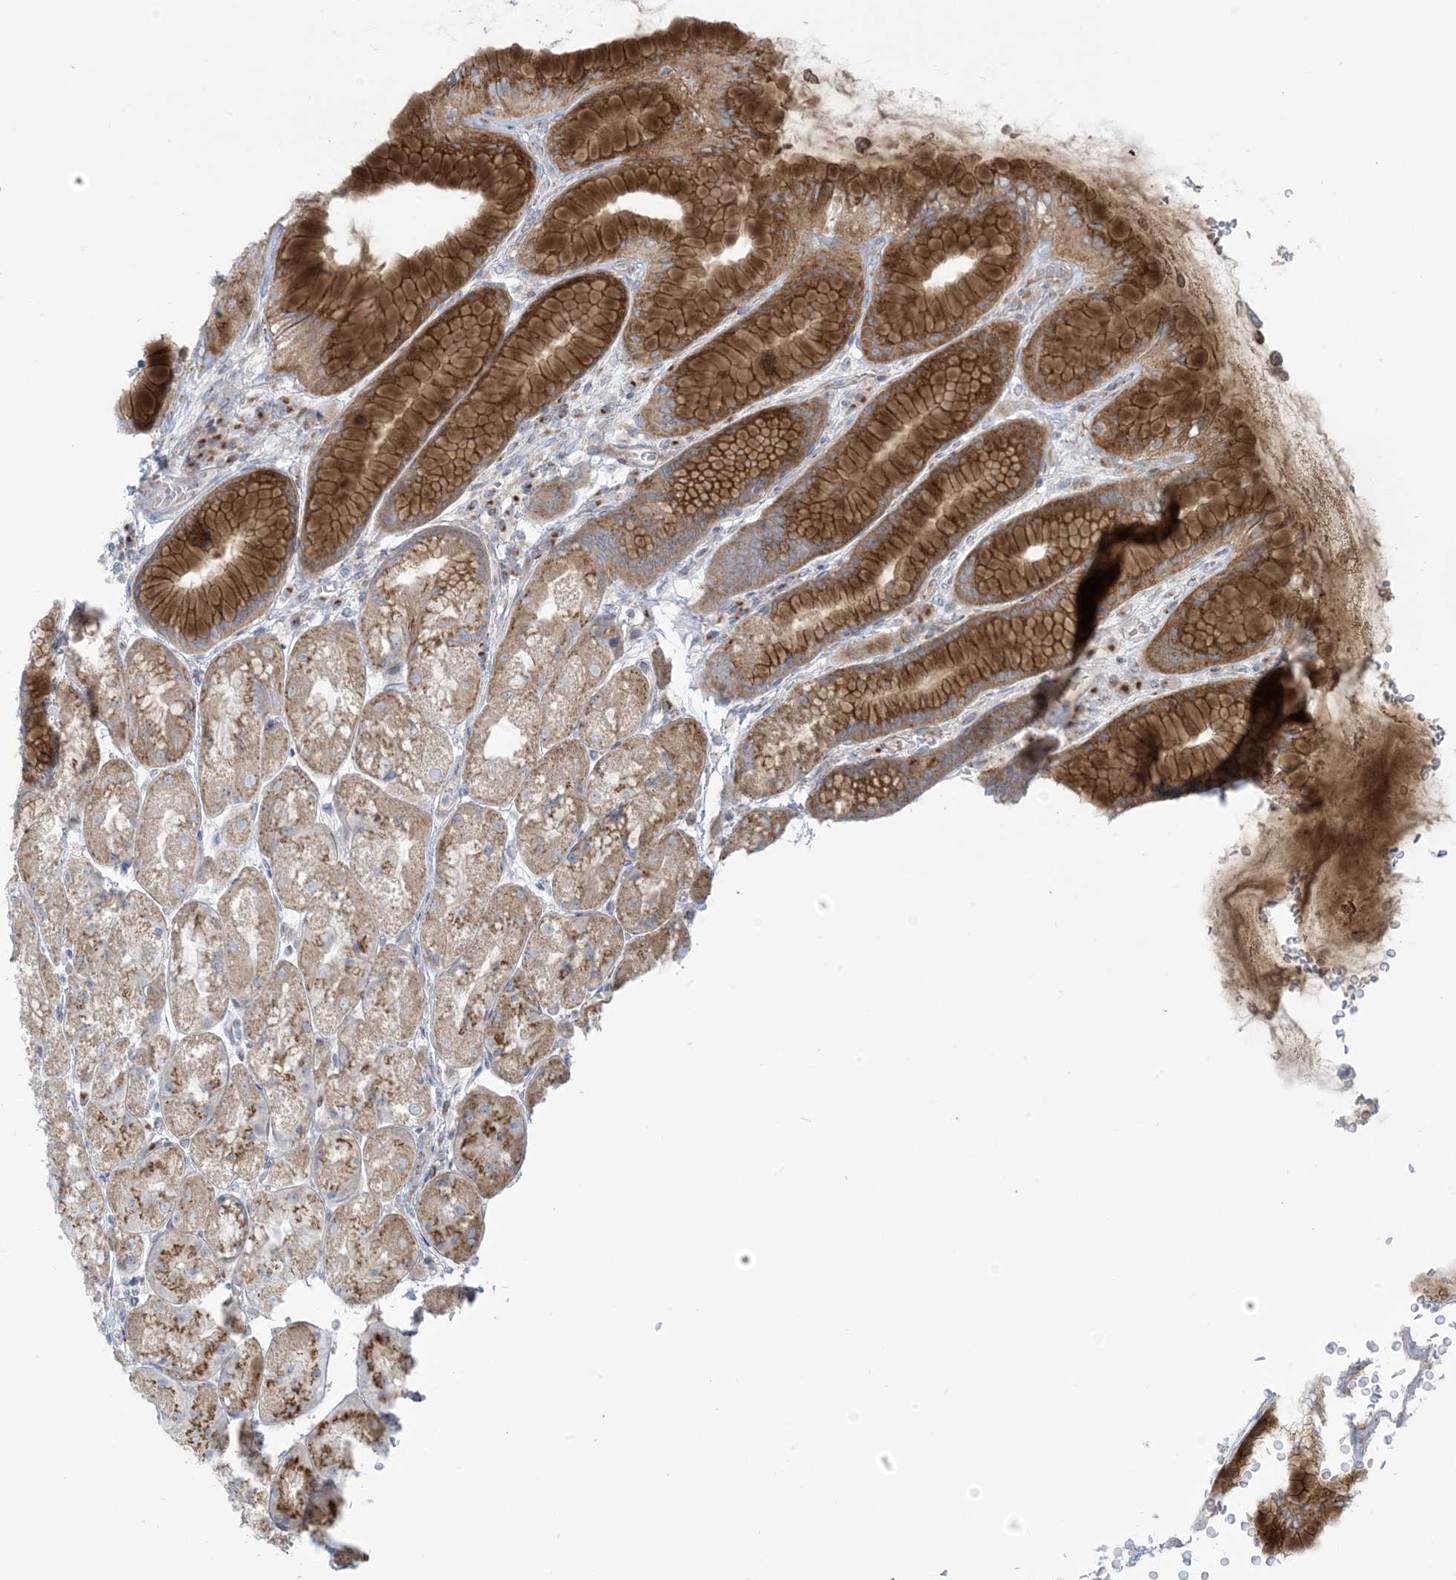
{"staining": {"intensity": "strong", "quantity": "25%-75%", "location": "cytoplasmic/membranous"}, "tissue": "stomach", "cell_type": "Glandular cells", "image_type": "normal", "snomed": [{"axis": "morphology", "description": "Normal tissue, NOS"}, {"axis": "topography", "description": "Stomach"}], "caption": "Immunohistochemical staining of benign stomach shows high levels of strong cytoplasmic/membranous staining in about 25%-75% of glandular cells. (IHC, brightfield microscopy, high magnification).", "gene": "AFTPH", "patient": {"sex": "male", "age": 57}}